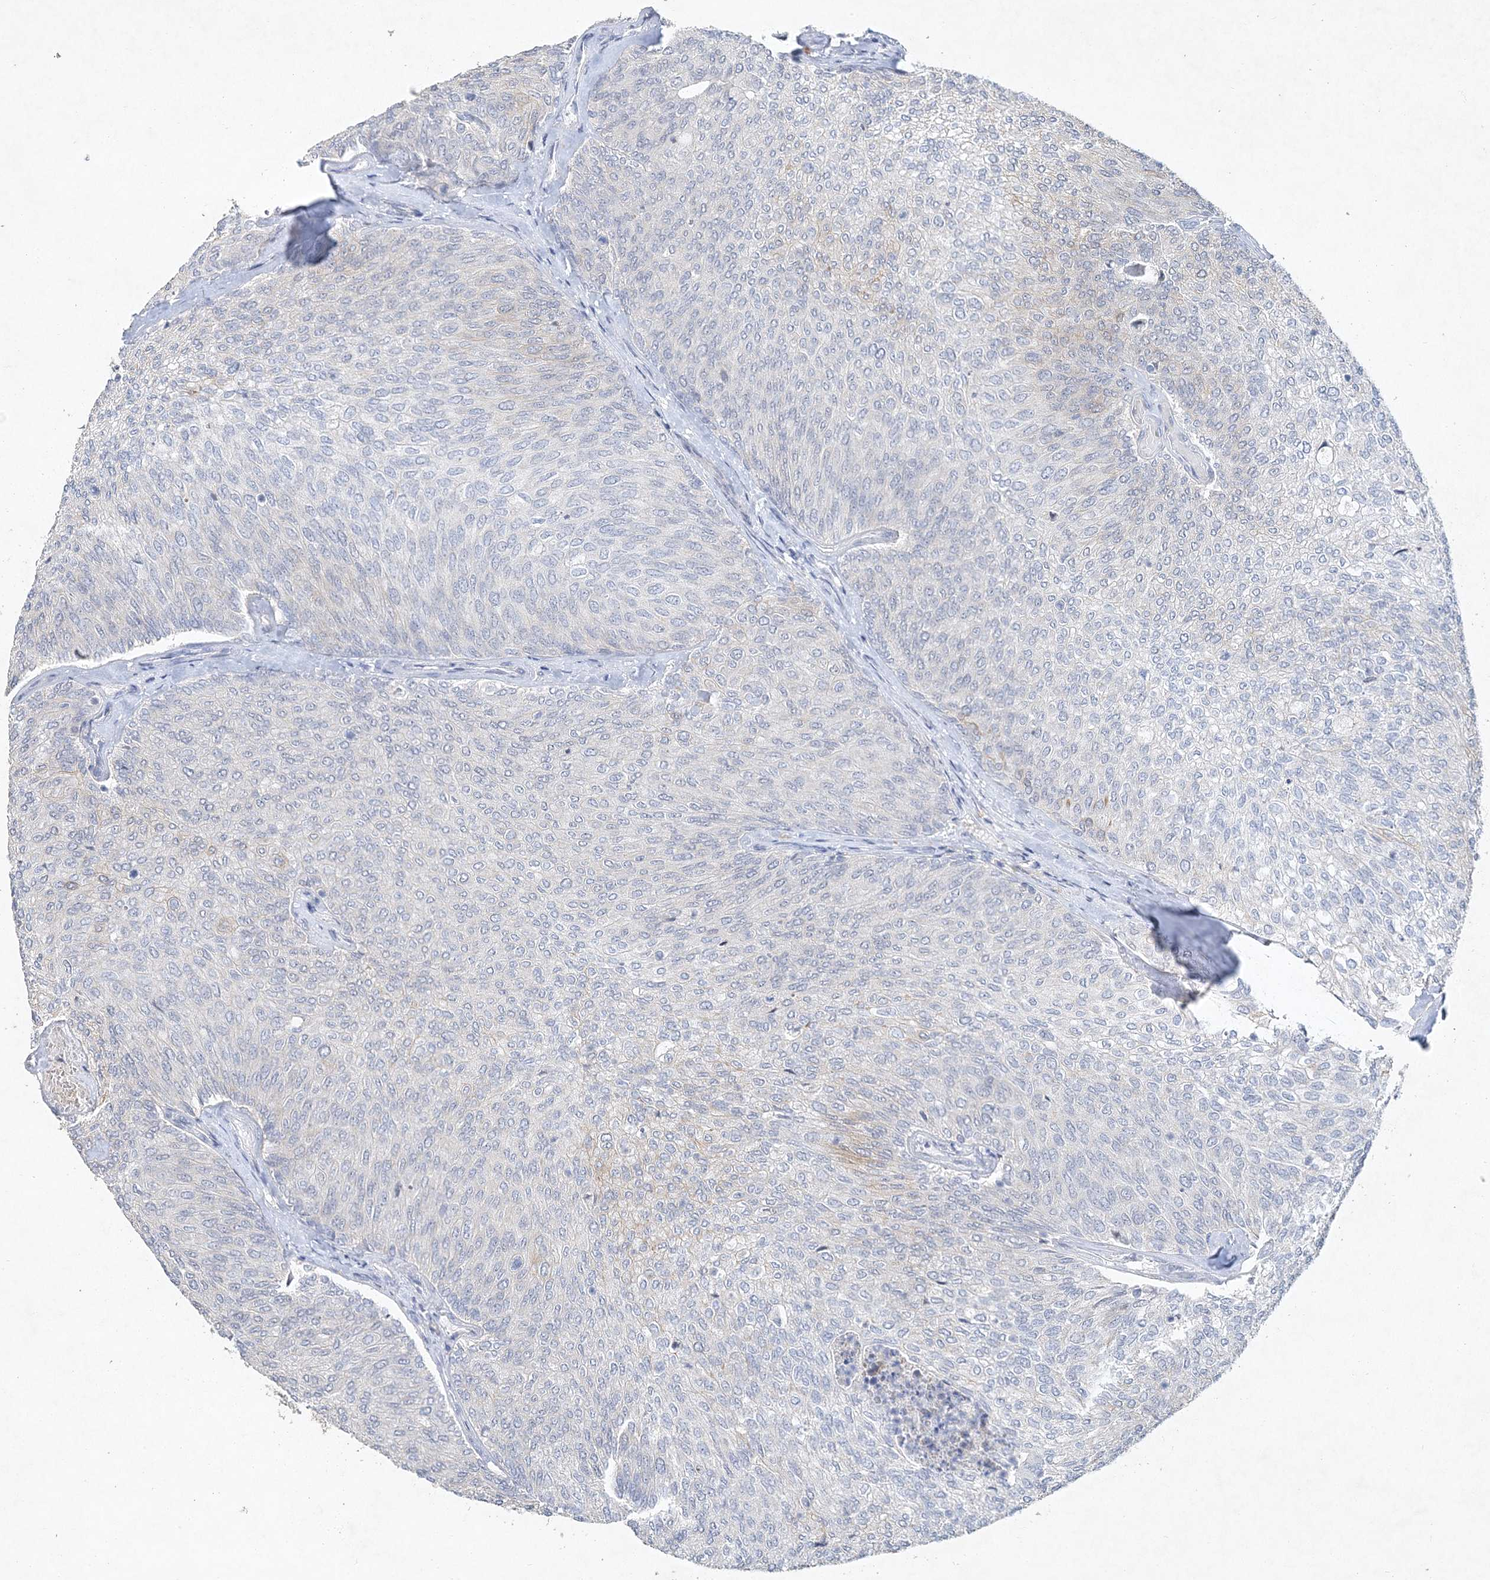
{"staining": {"intensity": "negative", "quantity": "none", "location": "none"}, "tissue": "urothelial cancer", "cell_type": "Tumor cells", "image_type": "cancer", "snomed": [{"axis": "morphology", "description": "Urothelial carcinoma, Low grade"}, {"axis": "topography", "description": "Urinary bladder"}], "caption": "Tumor cells show no significant protein staining in urothelial carcinoma (low-grade). (DAB (3,3'-diaminobenzidine) IHC visualized using brightfield microscopy, high magnification).", "gene": "MAT2B", "patient": {"sex": "female", "age": 79}}